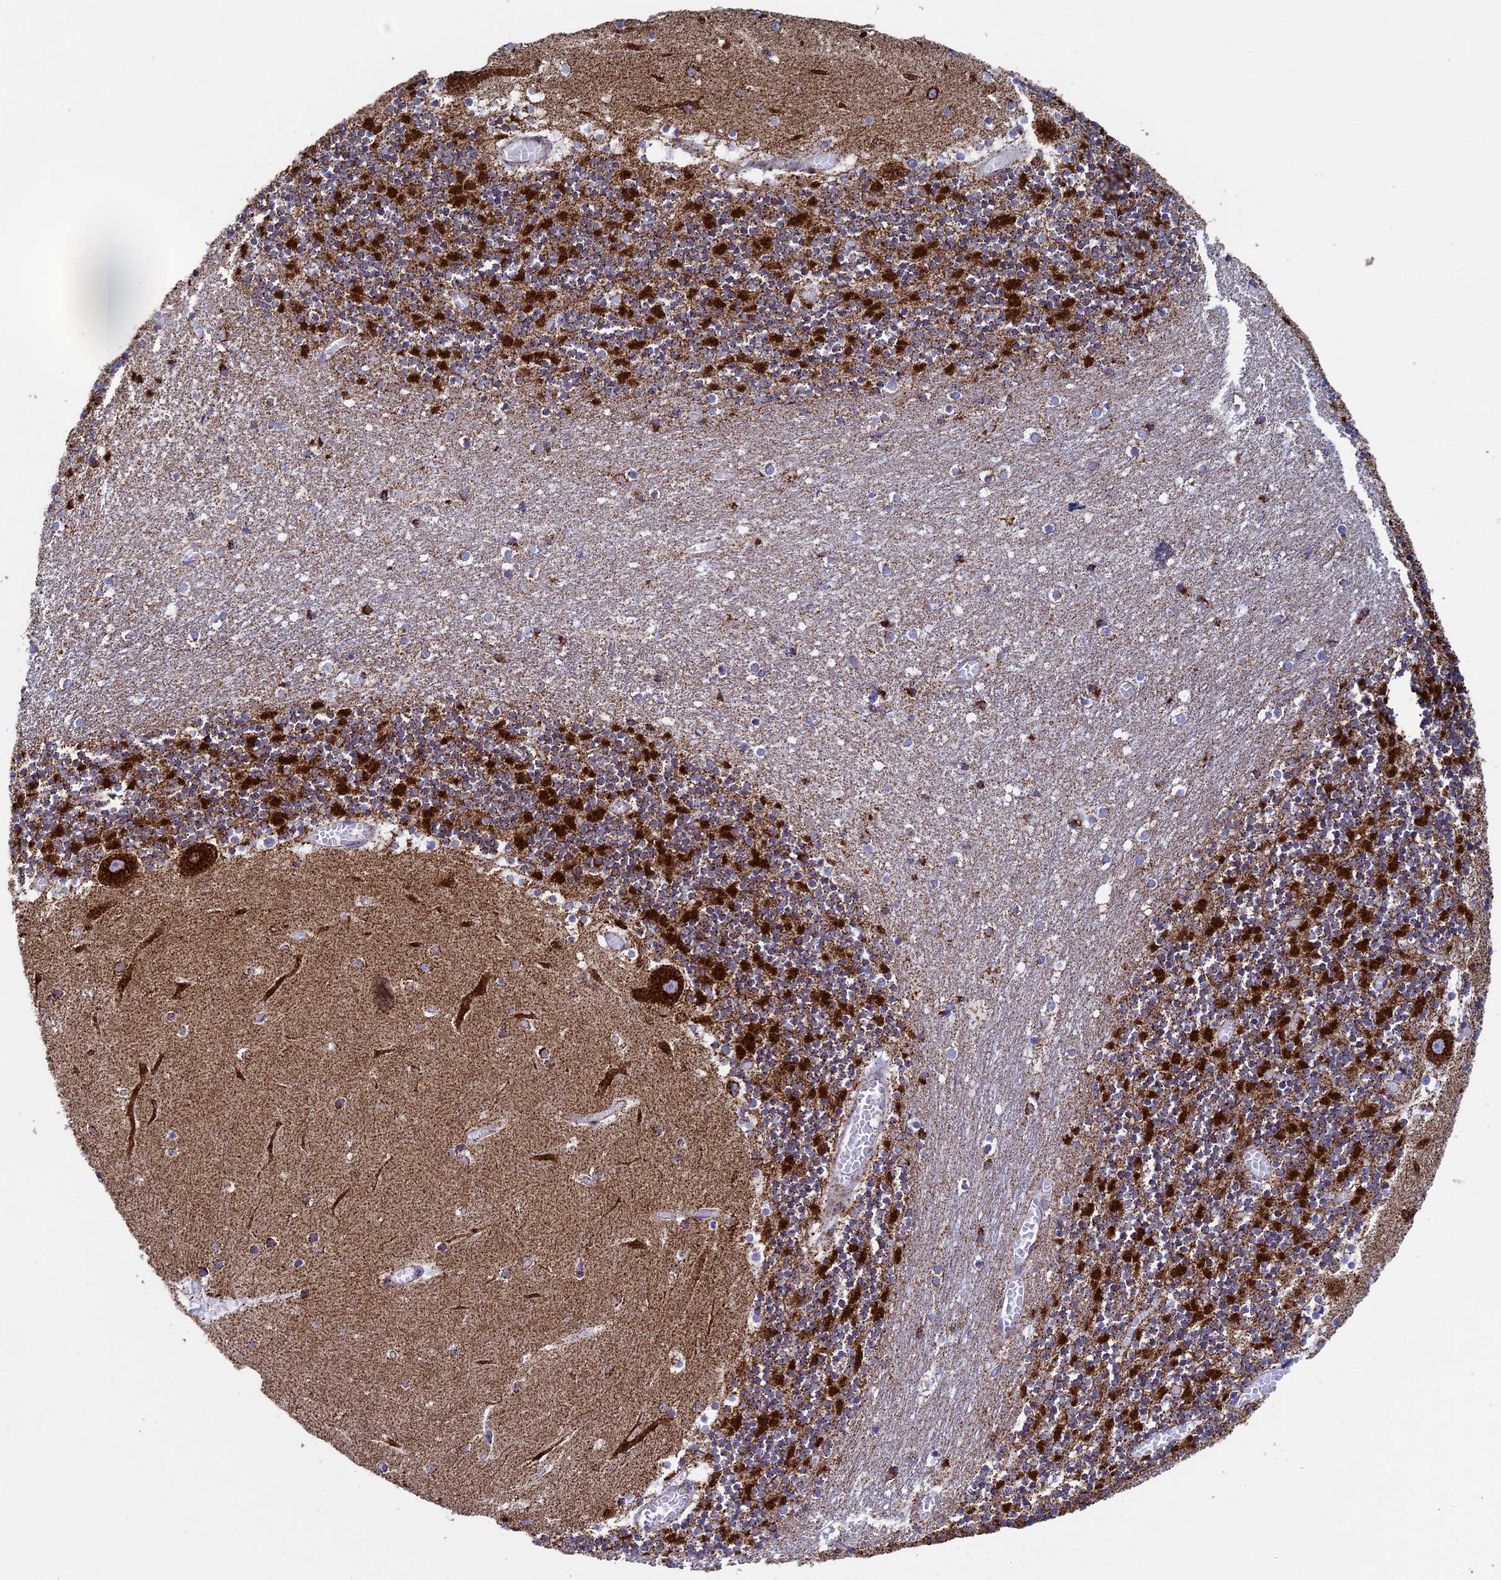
{"staining": {"intensity": "strong", "quantity": ">75%", "location": "cytoplasmic/membranous"}, "tissue": "cerebellum", "cell_type": "Cells in granular layer", "image_type": "normal", "snomed": [{"axis": "morphology", "description": "Normal tissue, NOS"}, {"axis": "topography", "description": "Cerebellum"}], "caption": "High-power microscopy captured an IHC histopathology image of normal cerebellum, revealing strong cytoplasmic/membranous positivity in approximately >75% of cells in granular layer.", "gene": "UQCRFS1", "patient": {"sex": "female", "age": 28}}